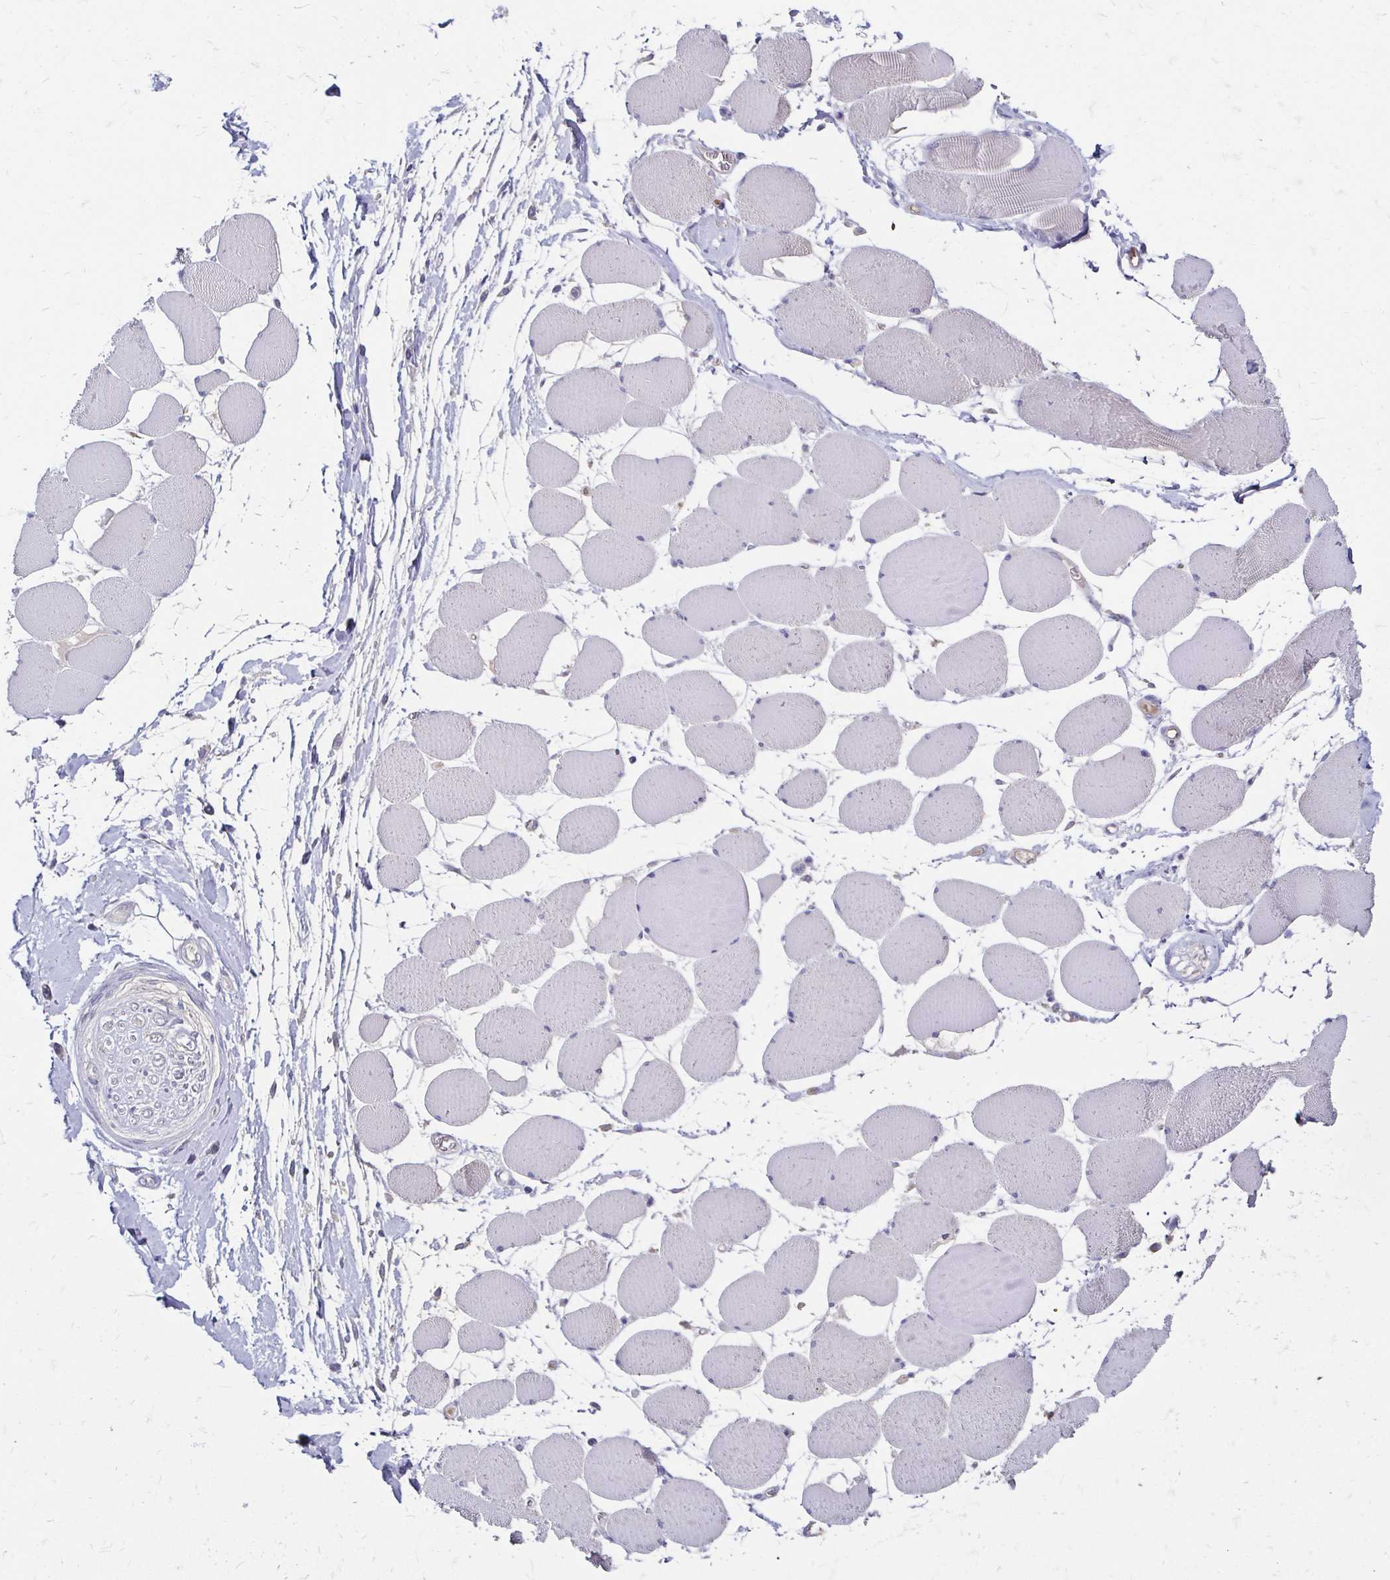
{"staining": {"intensity": "negative", "quantity": "none", "location": "none"}, "tissue": "skeletal muscle", "cell_type": "Myocytes", "image_type": "normal", "snomed": [{"axis": "morphology", "description": "Normal tissue, NOS"}, {"axis": "topography", "description": "Skeletal muscle"}], "caption": "The photomicrograph shows no significant expression in myocytes of skeletal muscle.", "gene": "SCG3", "patient": {"sex": "female", "age": 75}}